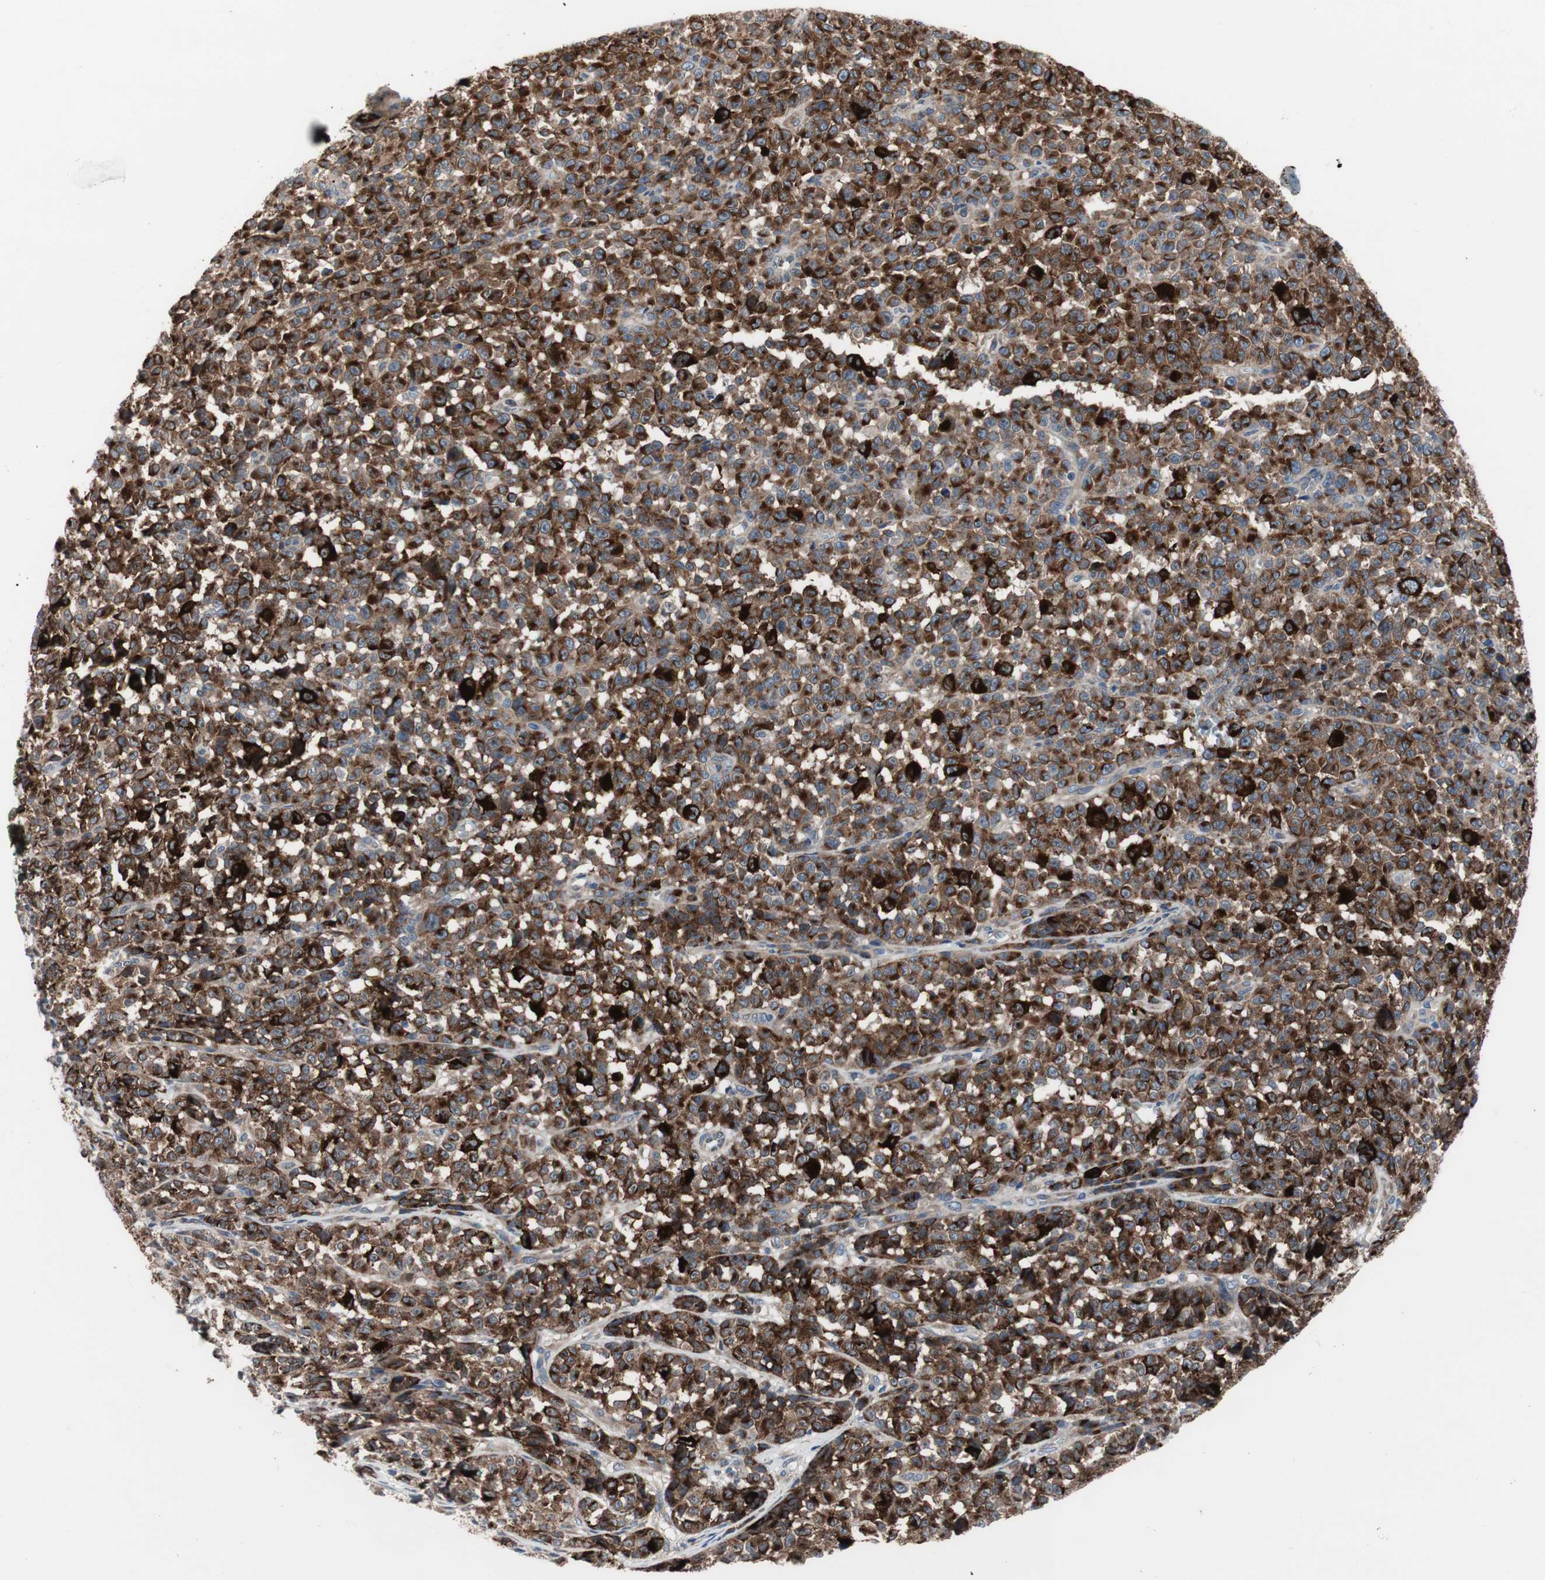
{"staining": {"intensity": "moderate", "quantity": ">75%", "location": "cytoplasmic/membranous"}, "tissue": "melanoma", "cell_type": "Tumor cells", "image_type": "cancer", "snomed": [{"axis": "morphology", "description": "Malignant melanoma, NOS"}, {"axis": "topography", "description": "Skin"}], "caption": "Immunohistochemistry staining of malignant melanoma, which shows medium levels of moderate cytoplasmic/membranous staining in about >75% of tumor cells indicating moderate cytoplasmic/membranous protein staining. The staining was performed using DAB (3,3'-diaminobenzidine) (brown) for protein detection and nuclei were counterstained in hematoxylin (blue).", "gene": "KANSL1", "patient": {"sex": "female", "age": 82}}